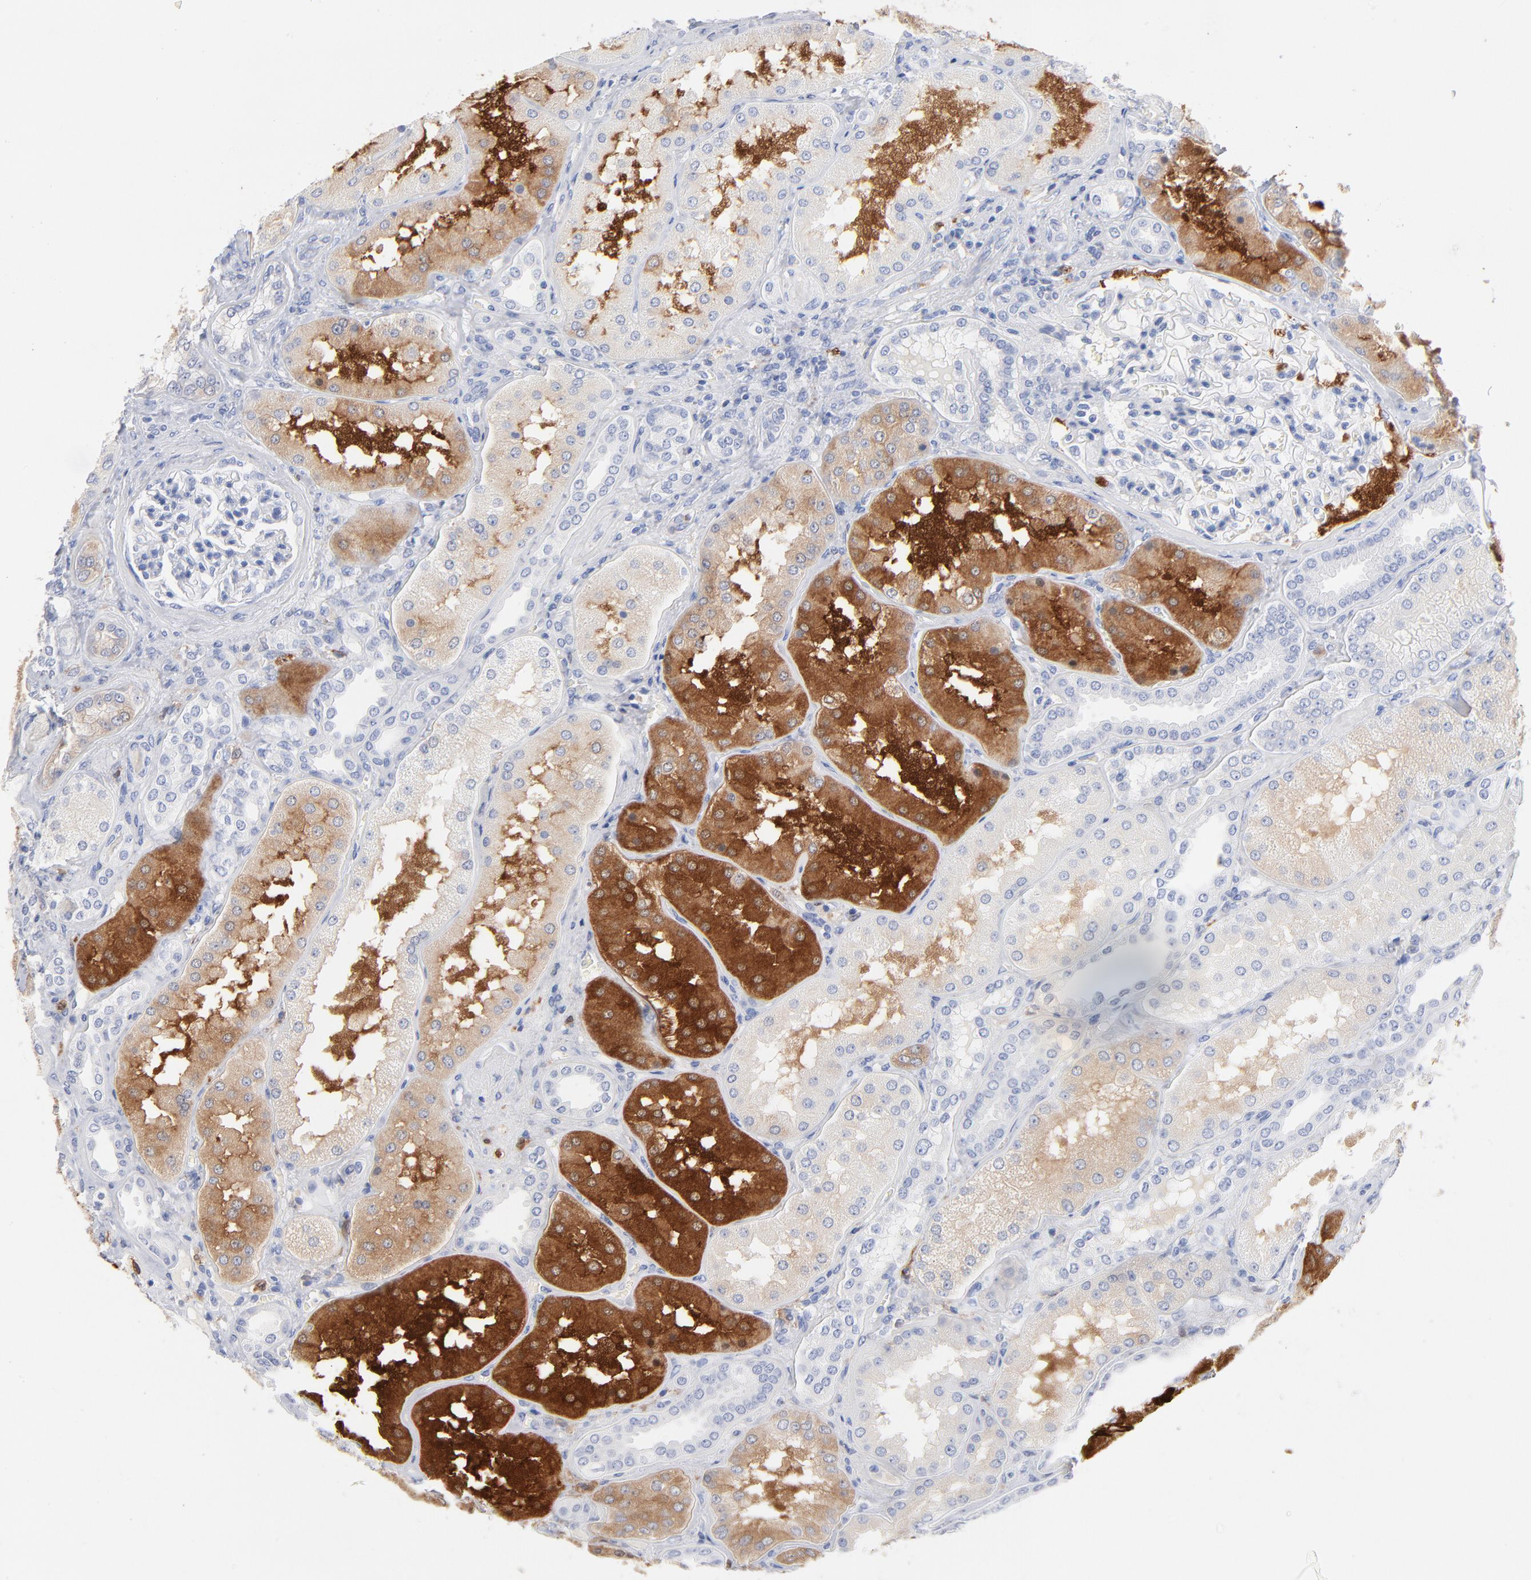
{"staining": {"intensity": "negative", "quantity": "none", "location": "none"}, "tissue": "kidney", "cell_type": "Cells in glomeruli", "image_type": "normal", "snomed": [{"axis": "morphology", "description": "Normal tissue, NOS"}, {"axis": "topography", "description": "Kidney"}], "caption": "High power microscopy image of an immunohistochemistry micrograph of benign kidney, revealing no significant positivity in cells in glomeruli. Brightfield microscopy of IHC stained with DAB (brown) and hematoxylin (blue), captured at high magnification.", "gene": "IFIT2", "patient": {"sex": "female", "age": 56}}